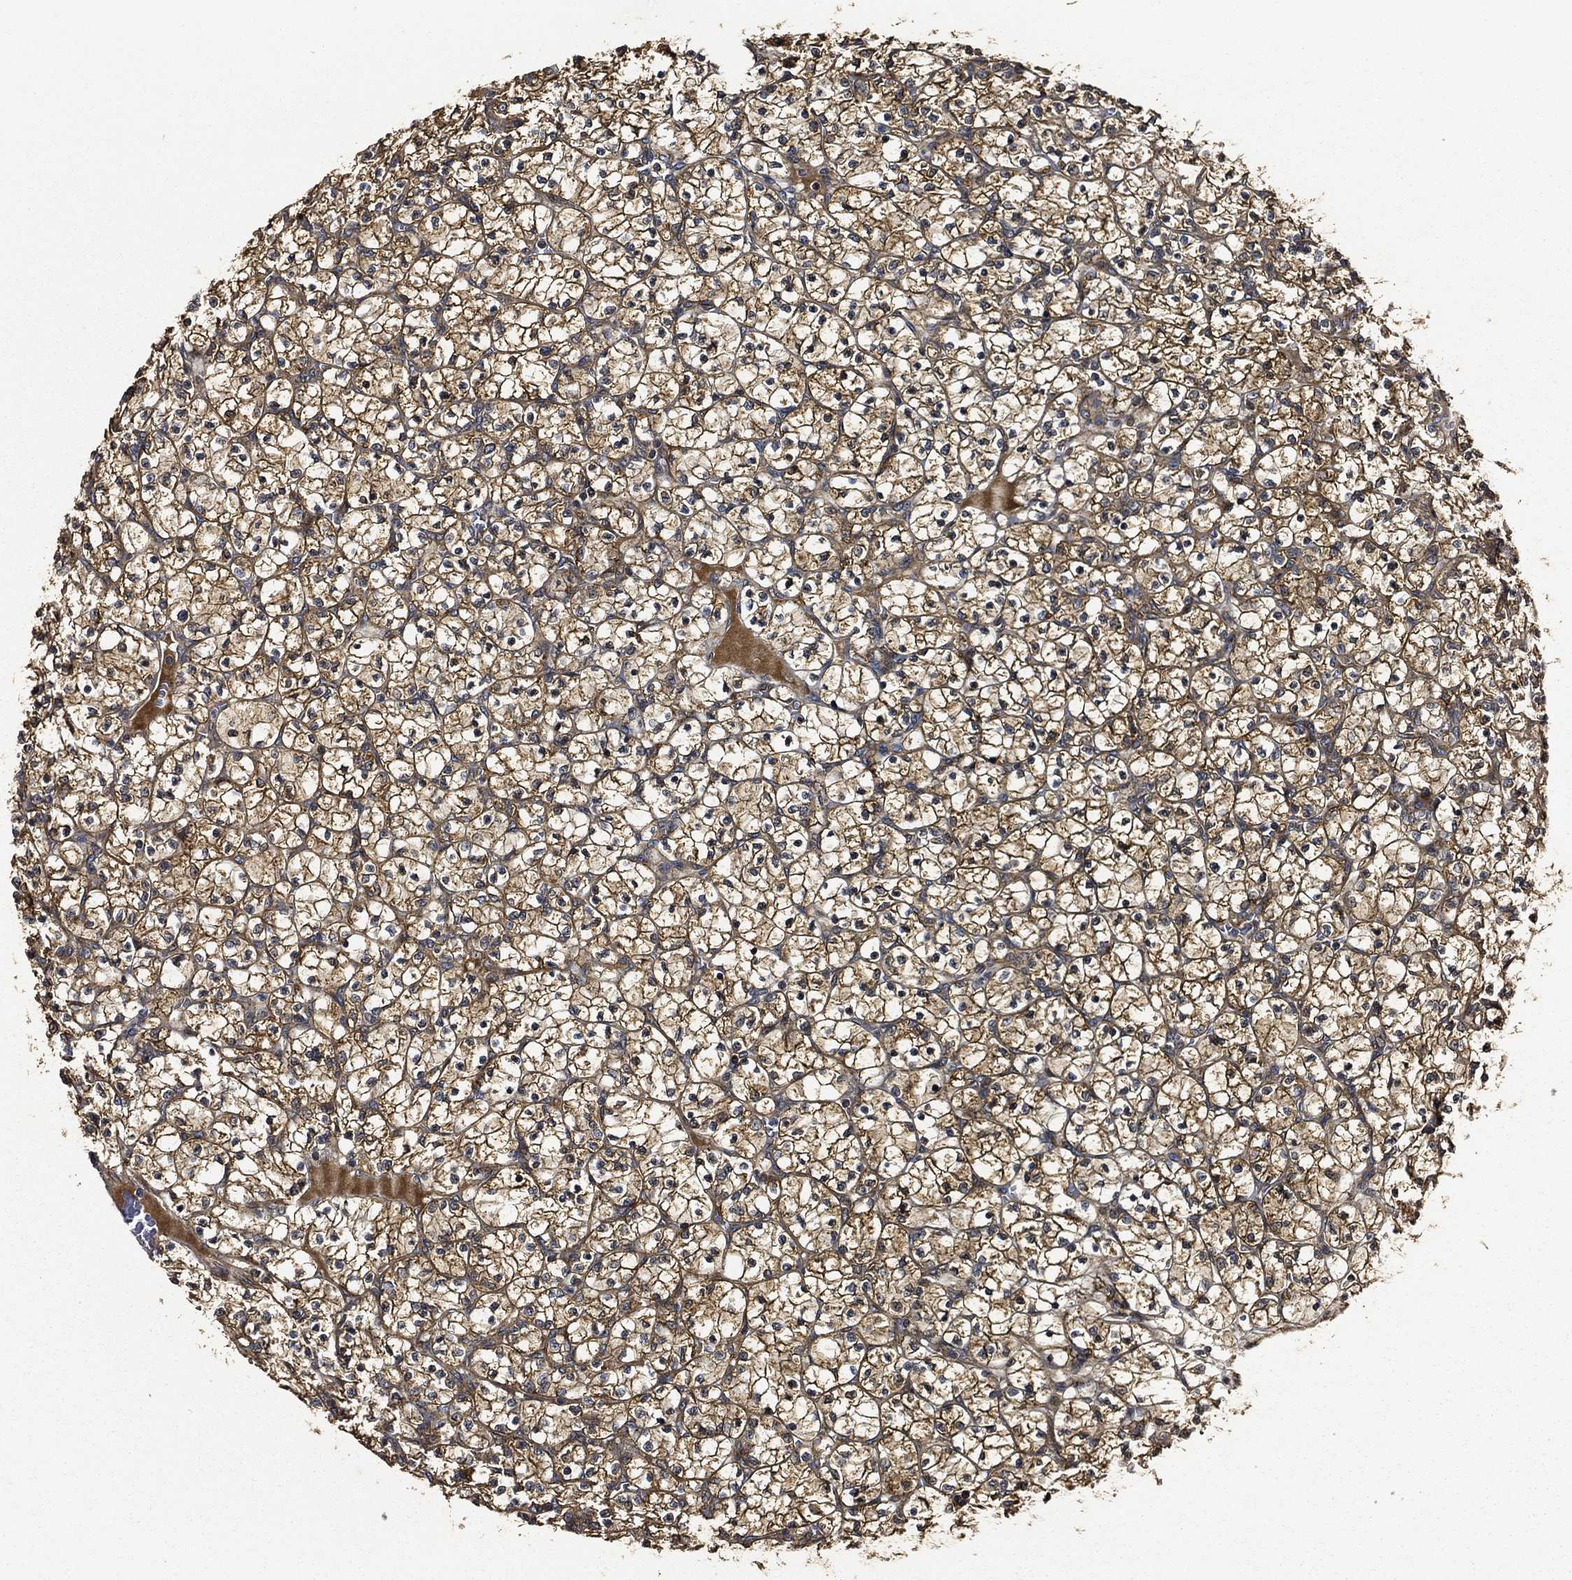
{"staining": {"intensity": "moderate", "quantity": ">75%", "location": "cytoplasmic/membranous"}, "tissue": "renal cancer", "cell_type": "Tumor cells", "image_type": "cancer", "snomed": [{"axis": "morphology", "description": "Adenocarcinoma, NOS"}, {"axis": "topography", "description": "Kidney"}], "caption": "The micrograph reveals staining of adenocarcinoma (renal), revealing moderate cytoplasmic/membranous protein staining (brown color) within tumor cells.", "gene": "BABAM2", "patient": {"sex": "female", "age": 89}}